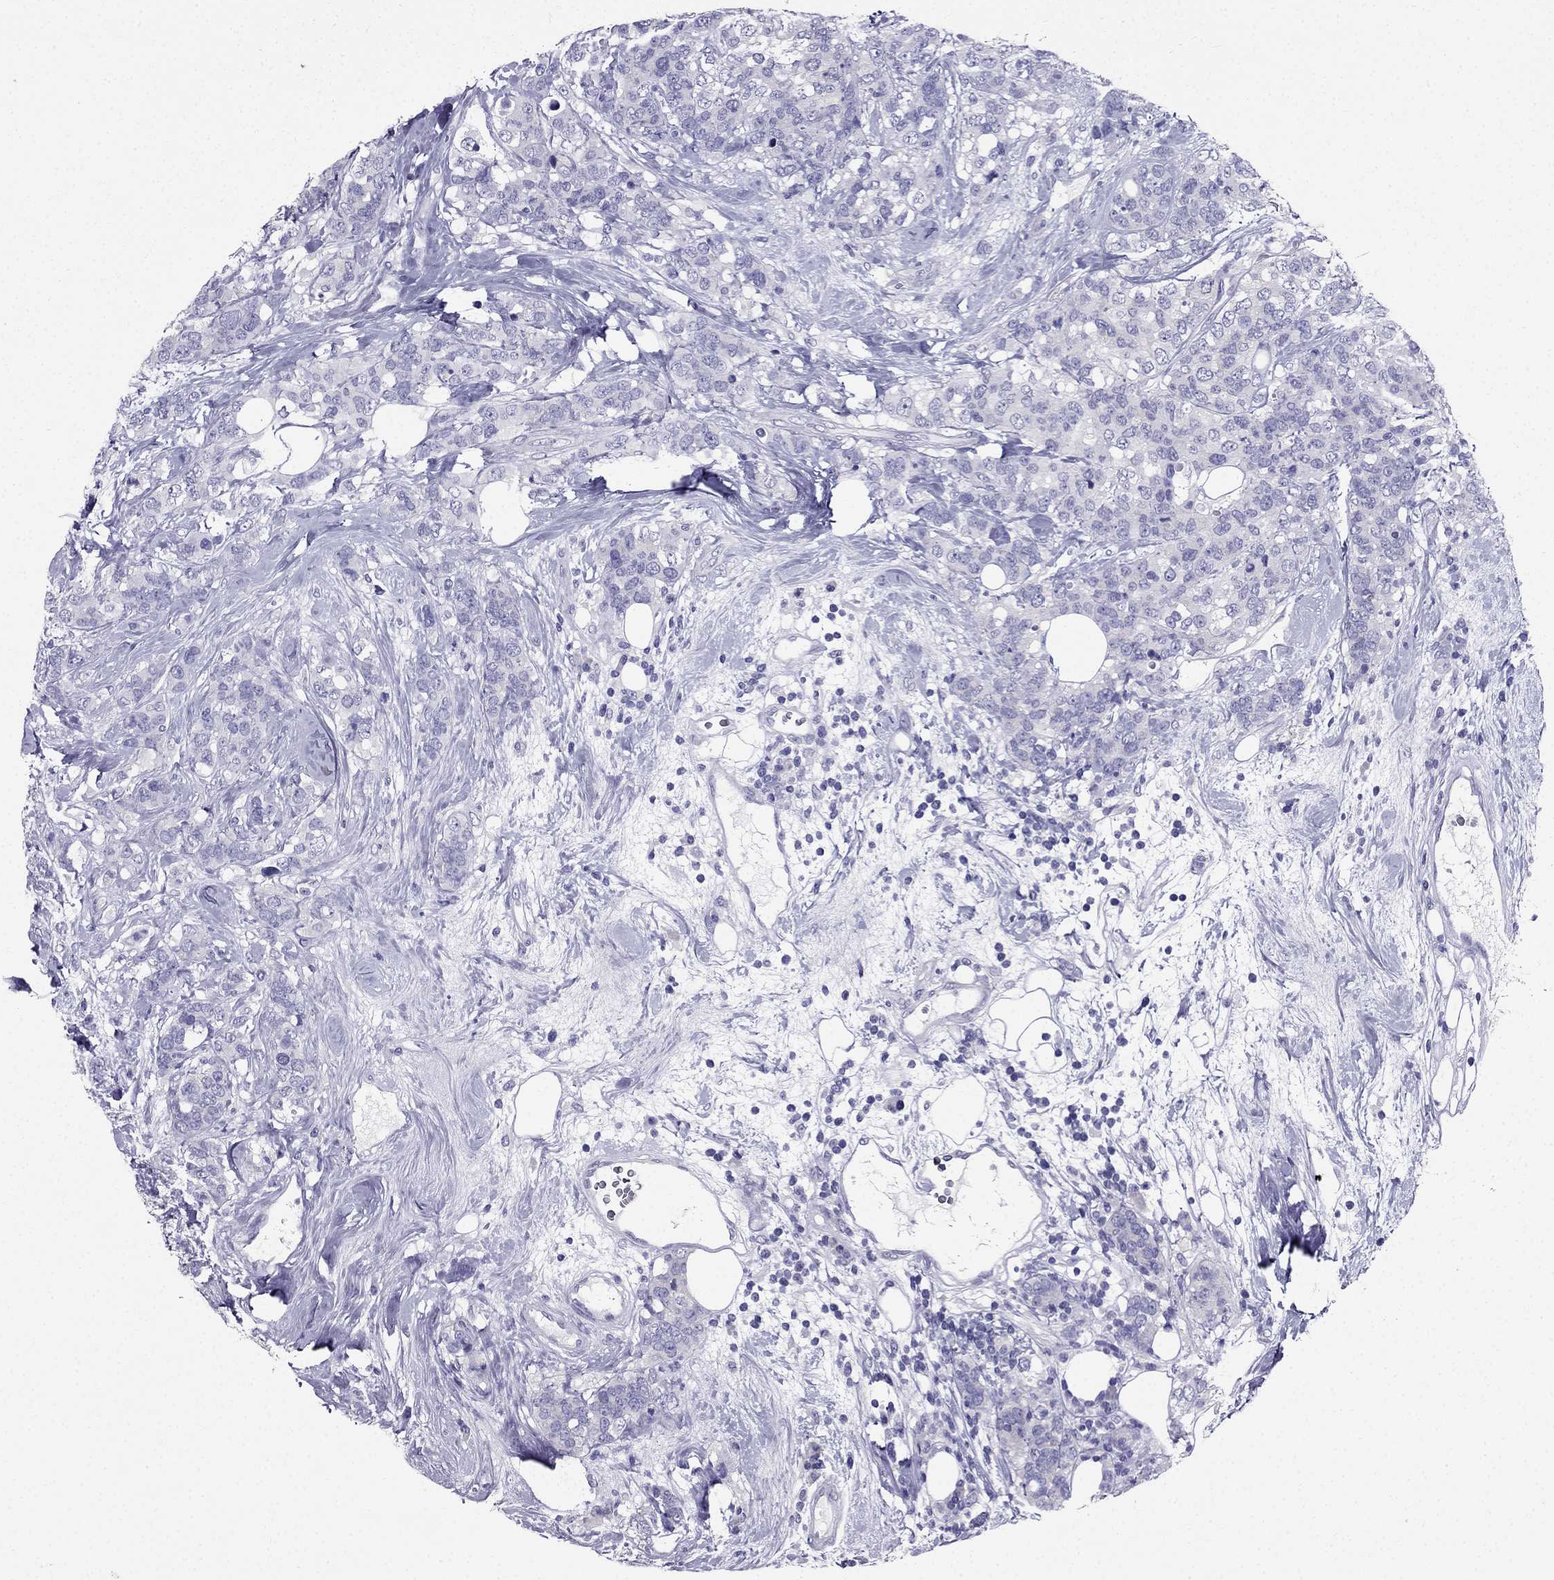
{"staining": {"intensity": "negative", "quantity": "none", "location": "none"}, "tissue": "breast cancer", "cell_type": "Tumor cells", "image_type": "cancer", "snomed": [{"axis": "morphology", "description": "Lobular carcinoma"}, {"axis": "topography", "description": "Breast"}], "caption": "The immunohistochemistry micrograph has no significant staining in tumor cells of breast cancer tissue.", "gene": "ZNF541", "patient": {"sex": "female", "age": 59}}